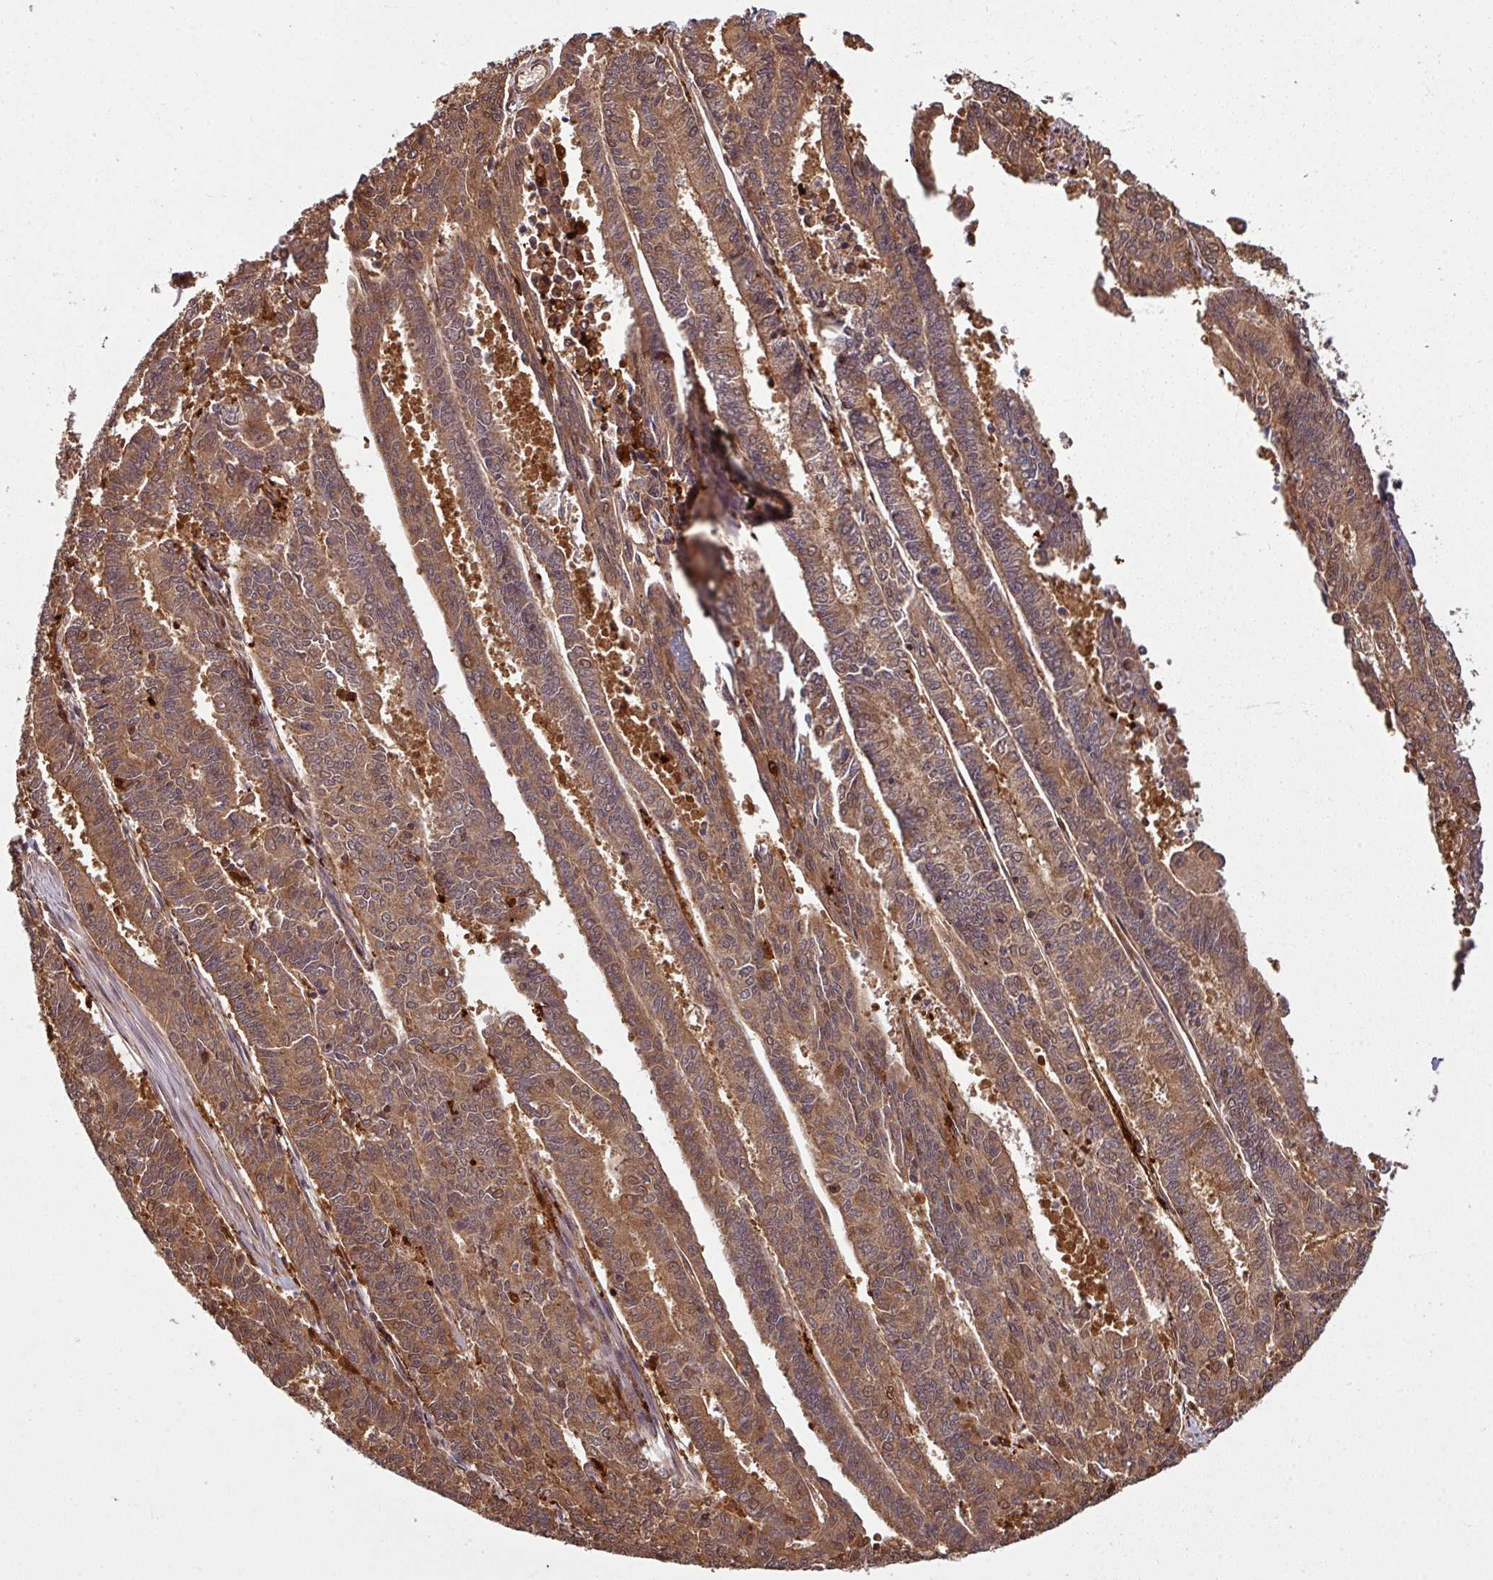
{"staining": {"intensity": "moderate", "quantity": ">75%", "location": "cytoplasmic/membranous,nuclear"}, "tissue": "endometrial cancer", "cell_type": "Tumor cells", "image_type": "cancer", "snomed": [{"axis": "morphology", "description": "Adenocarcinoma, NOS"}, {"axis": "topography", "description": "Endometrium"}], "caption": "IHC (DAB (3,3'-diaminobenzidine)) staining of endometrial cancer demonstrates moderate cytoplasmic/membranous and nuclear protein positivity in about >75% of tumor cells. (DAB (3,3'-diaminobenzidine) IHC, brown staining for protein, blue staining for nuclei).", "gene": "KCTD11", "patient": {"sex": "female", "age": 59}}